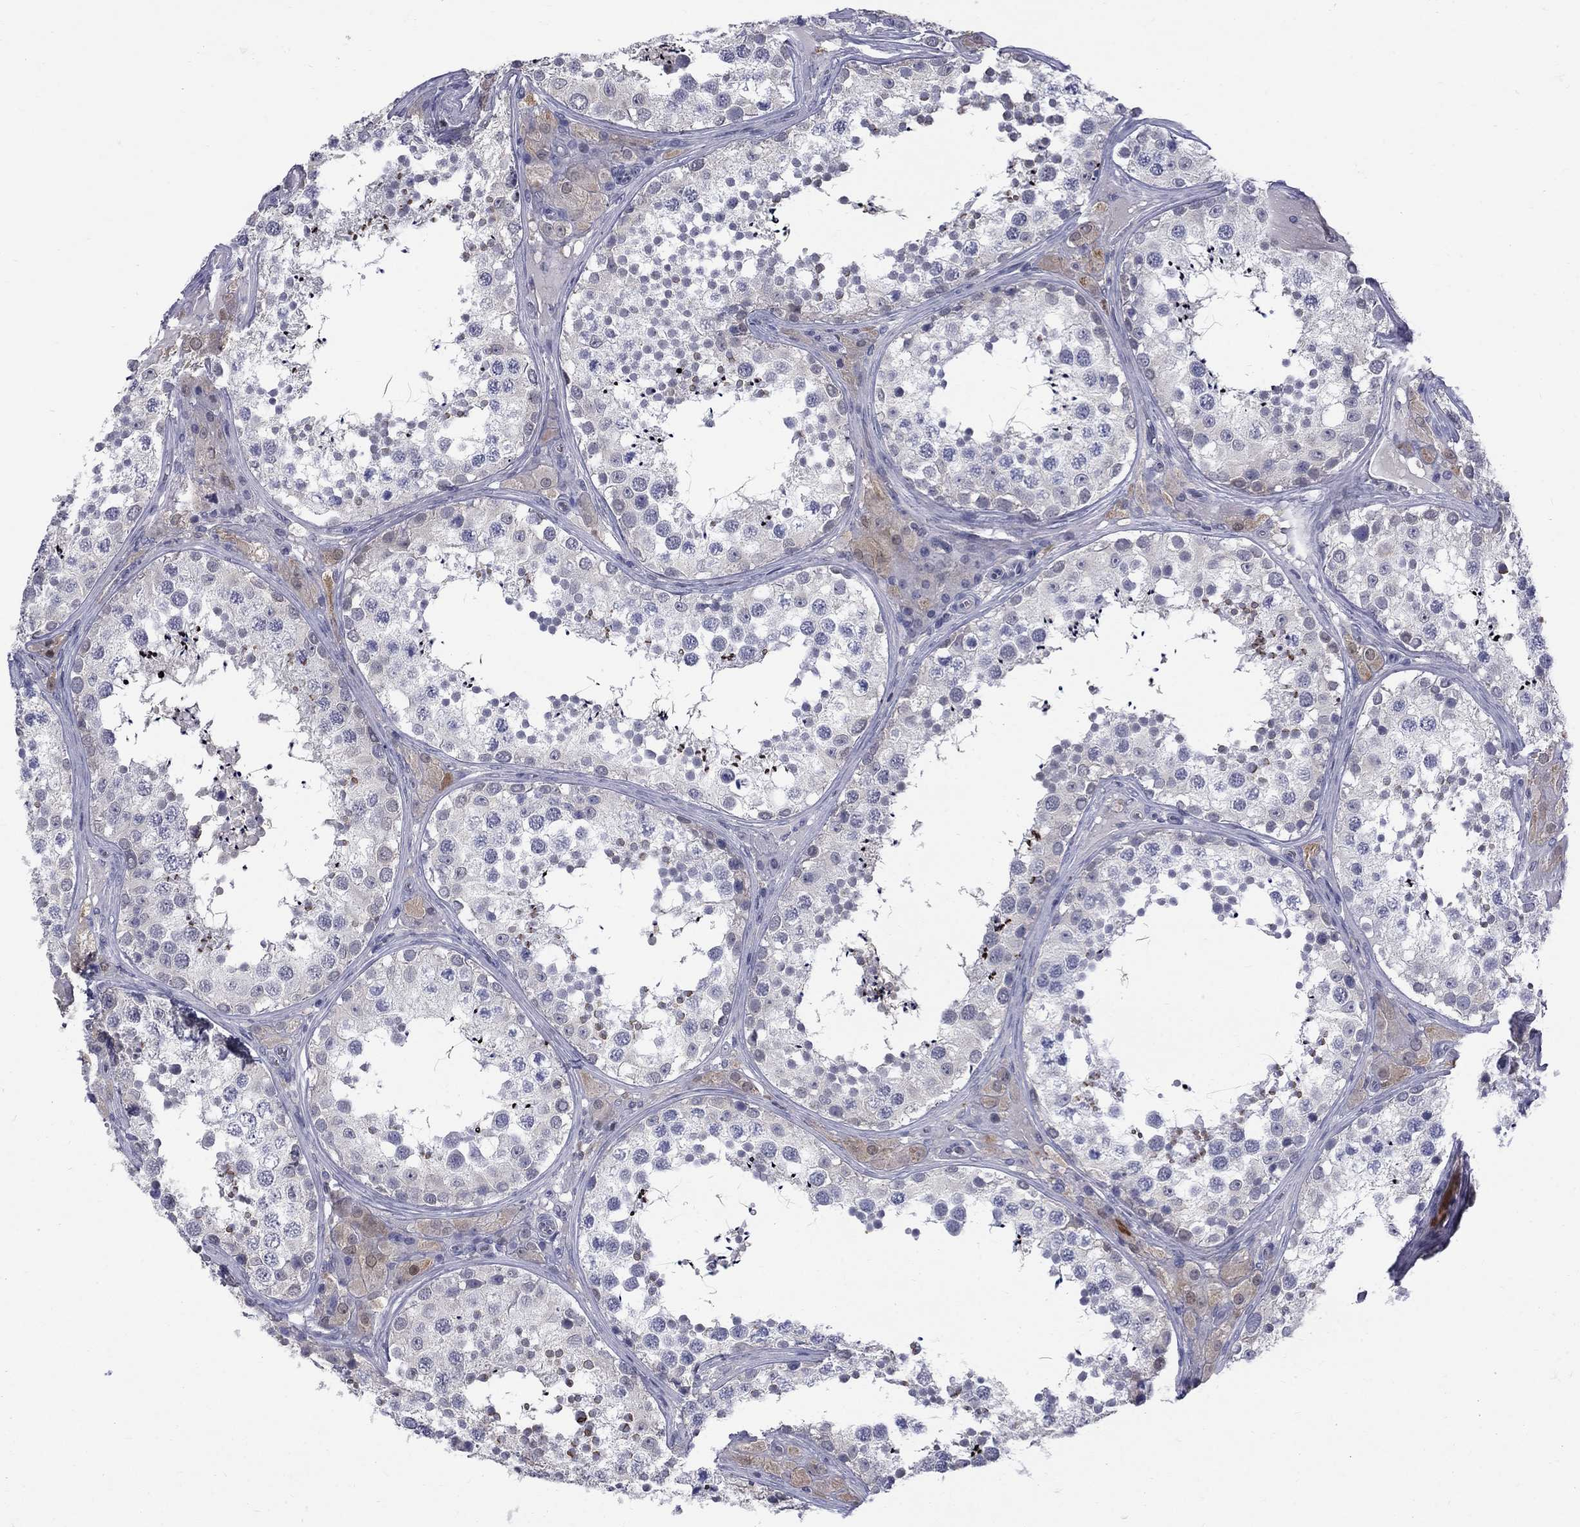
{"staining": {"intensity": "strong", "quantity": "<25%", "location": "cytoplasmic/membranous"}, "tissue": "testis", "cell_type": "Cells in seminiferous ducts", "image_type": "normal", "snomed": [{"axis": "morphology", "description": "Normal tissue, NOS"}, {"axis": "topography", "description": "Testis"}], "caption": "Immunohistochemical staining of unremarkable testis demonstrates medium levels of strong cytoplasmic/membranous positivity in approximately <25% of cells in seminiferous ducts. The protein of interest is stained brown, and the nuclei are stained in blue (DAB IHC with brightfield microscopy, high magnification).", "gene": "HKDC1", "patient": {"sex": "male", "age": 34}}